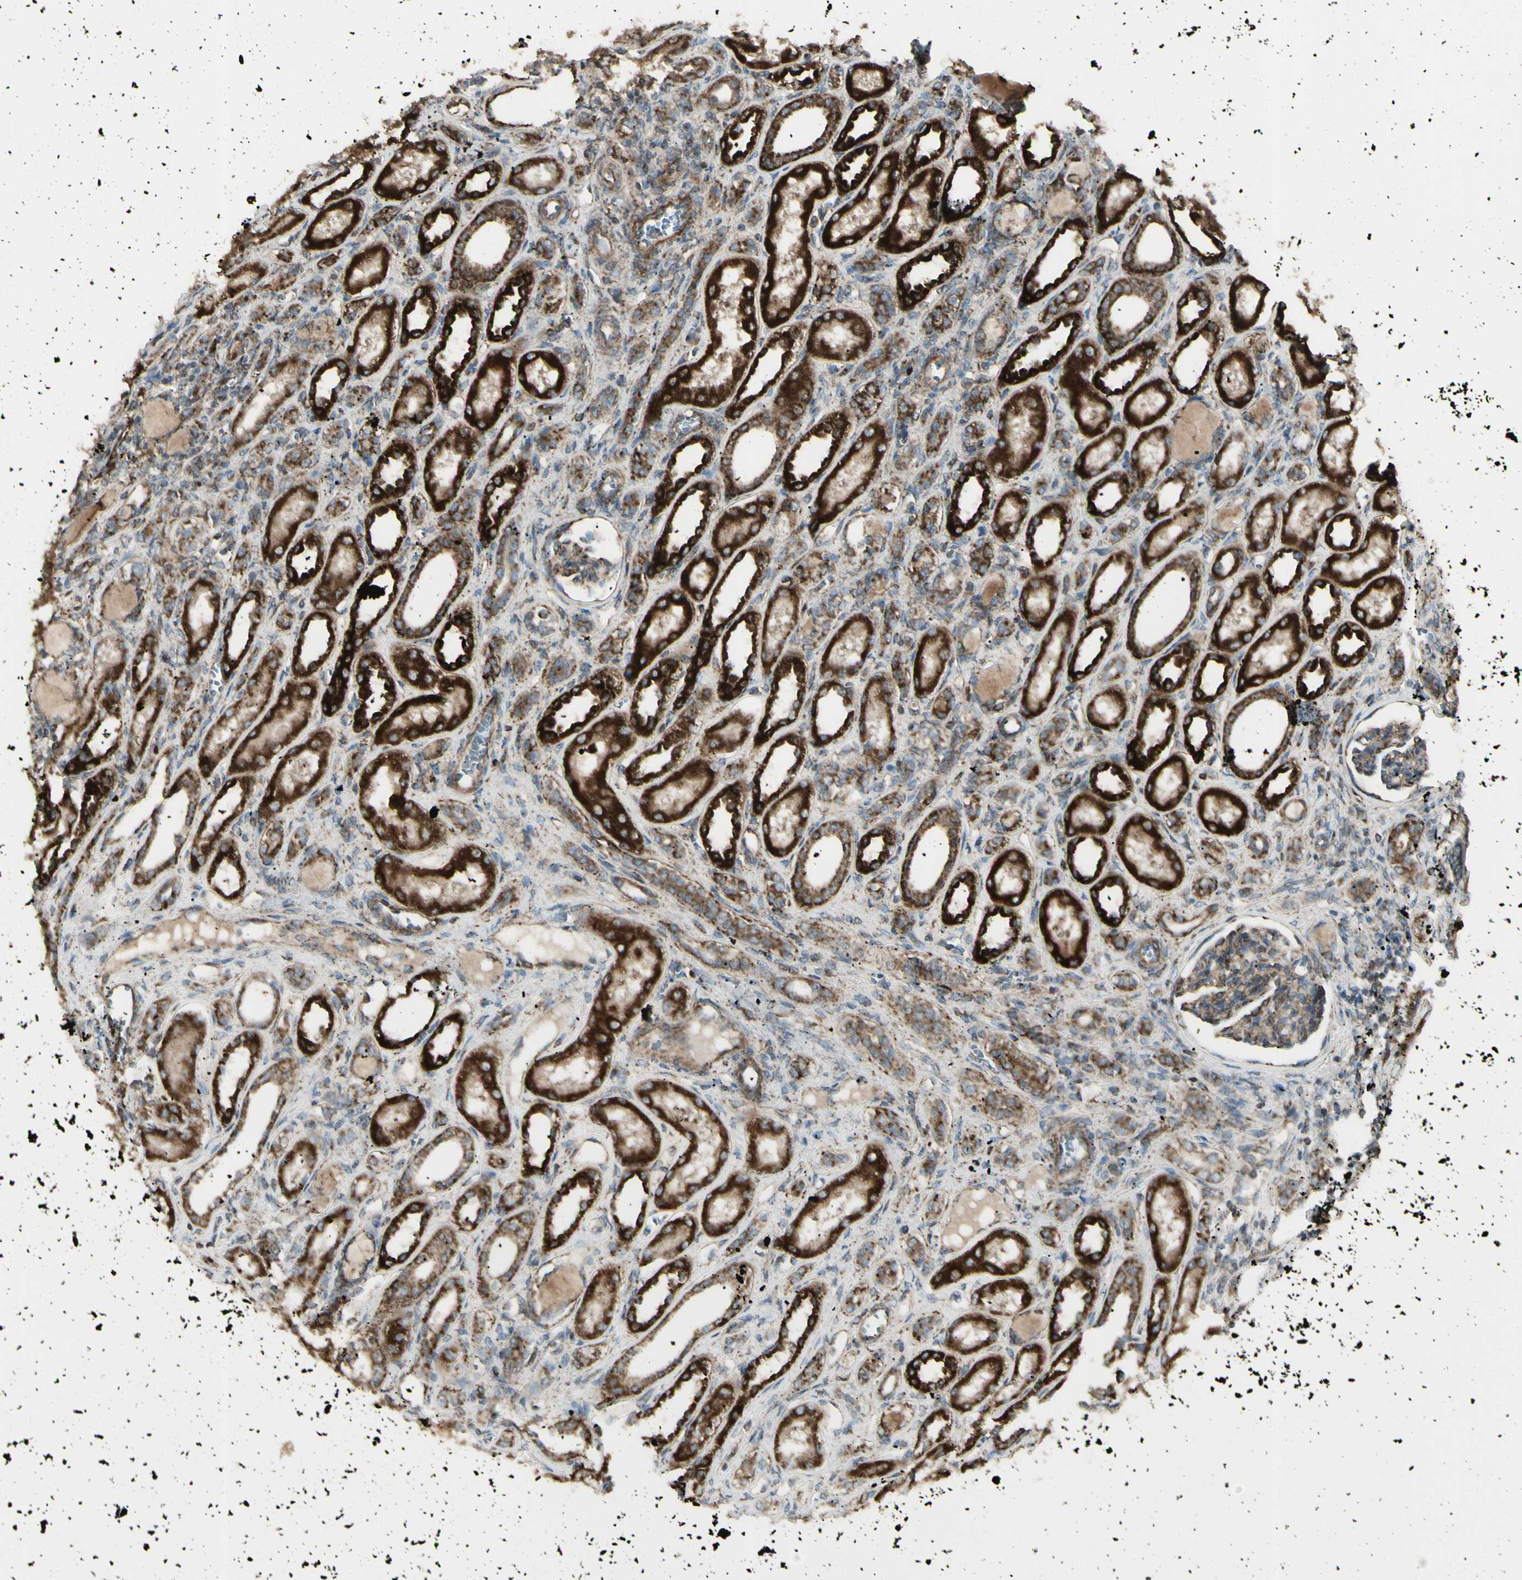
{"staining": {"intensity": "moderate", "quantity": ">75%", "location": "cytoplasmic/membranous"}, "tissue": "kidney", "cell_type": "Cells in glomeruli", "image_type": "normal", "snomed": [{"axis": "morphology", "description": "Normal tissue, NOS"}, {"axis": "topography", "description": "Kidney"}], "caption": "Immunohistochemical staining of benign human kidney displays medium levels of moderate cytoplasmic/membranous positivity in approximately >75% of cells in glomeruli. (IHC, brightfield microscopy, high magnification).", "gene": "CYB5R1", "patient": {"sex": "male", "age": 7}}